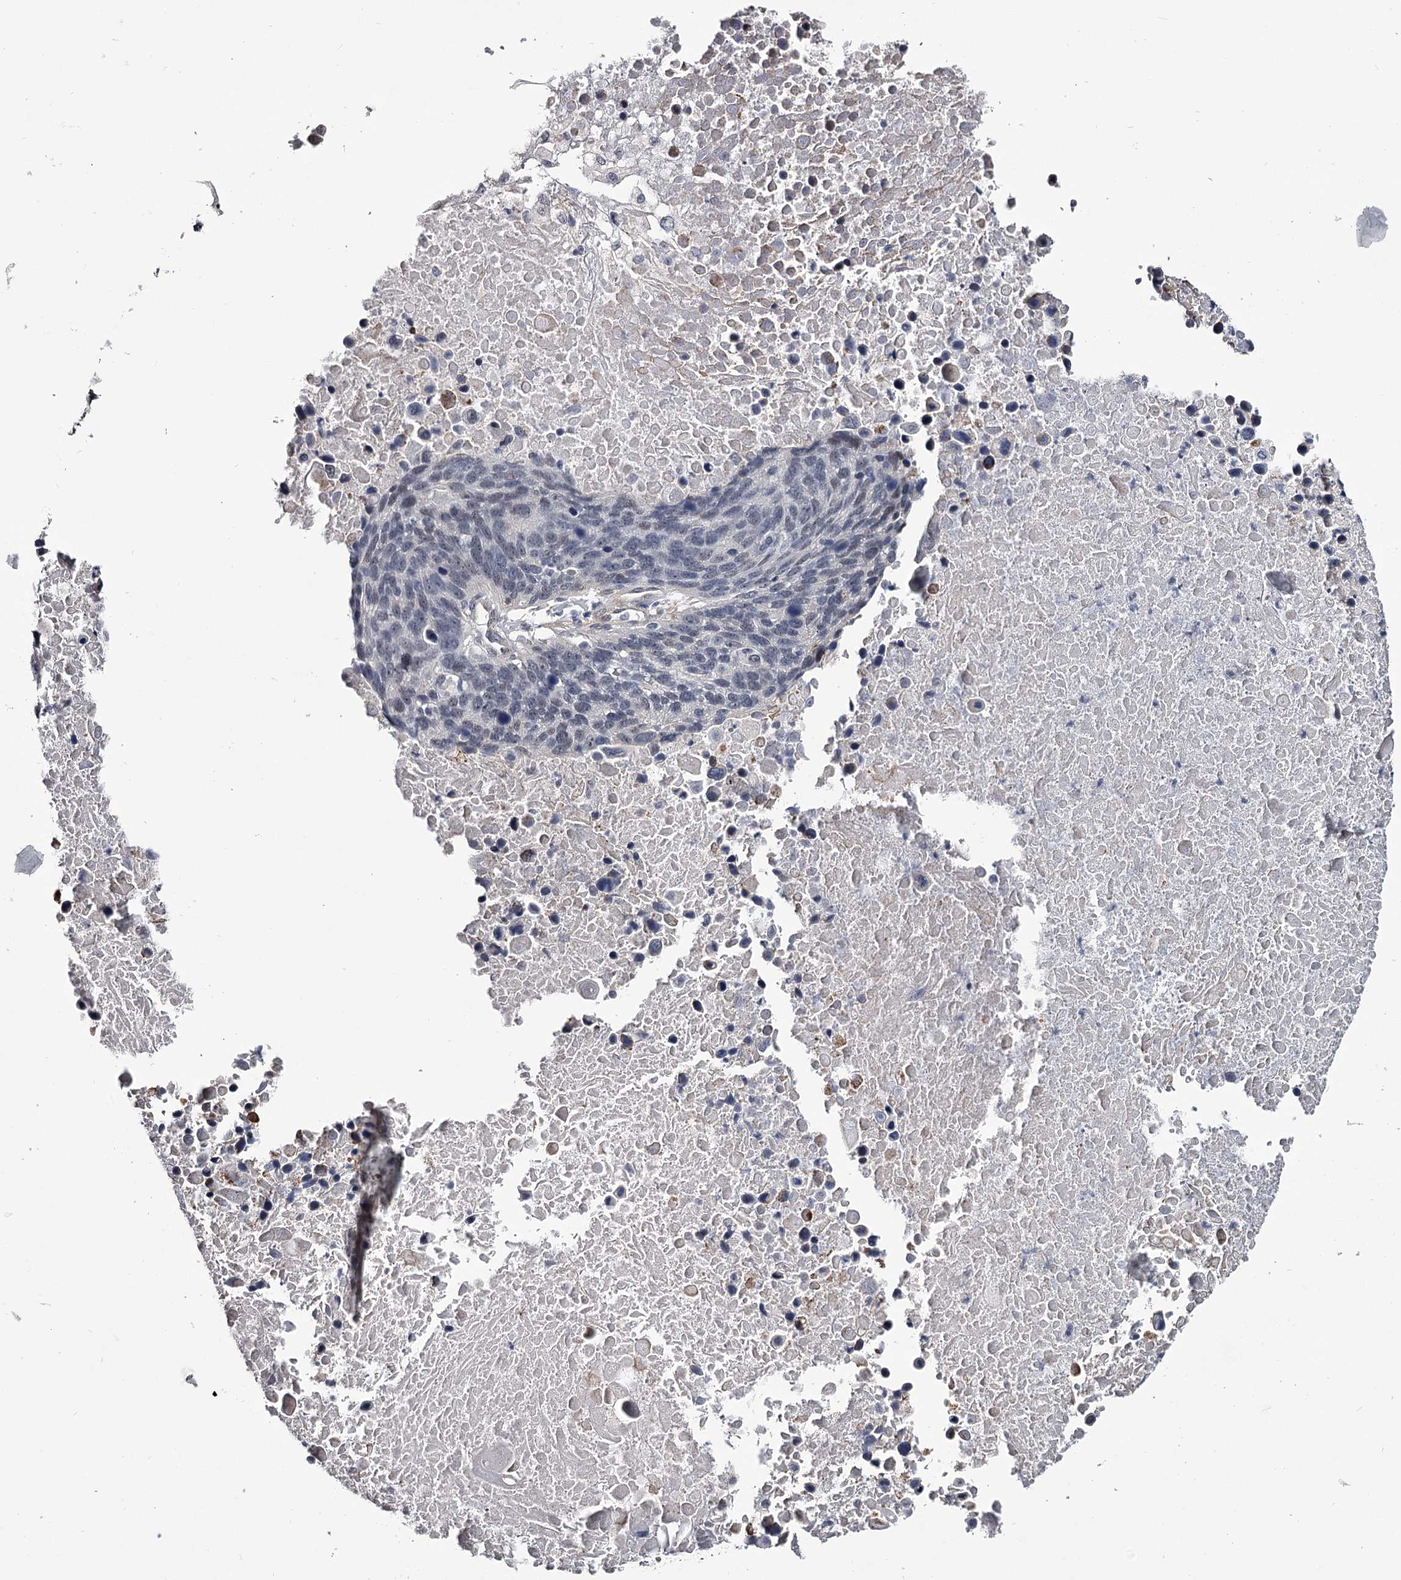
{"staining": {"intensity": "negative", "quantity": "none", "location": "none"}, "tissue": "lung cancer", "cell_type": "Tumor cells", "image_type": "cancer", "snomed": [{"axis": "morphology", "description": "Normal tissue, NOS"}, {"axis": "morphology", "description": "Squamous cell carcinoma, NOS"}, {"axis": "topography", "description": "Lymph node"}, {"axis": "topography", "description": "Lung"}], "caption": "Lung cancer (squamous cell carcinoma) stained for a protein using immunohistochemistry (IHC) exhibits no positivity tumor cells.", "gene": "OVOL2", "patient": {"sex": "male", "age": 66}}